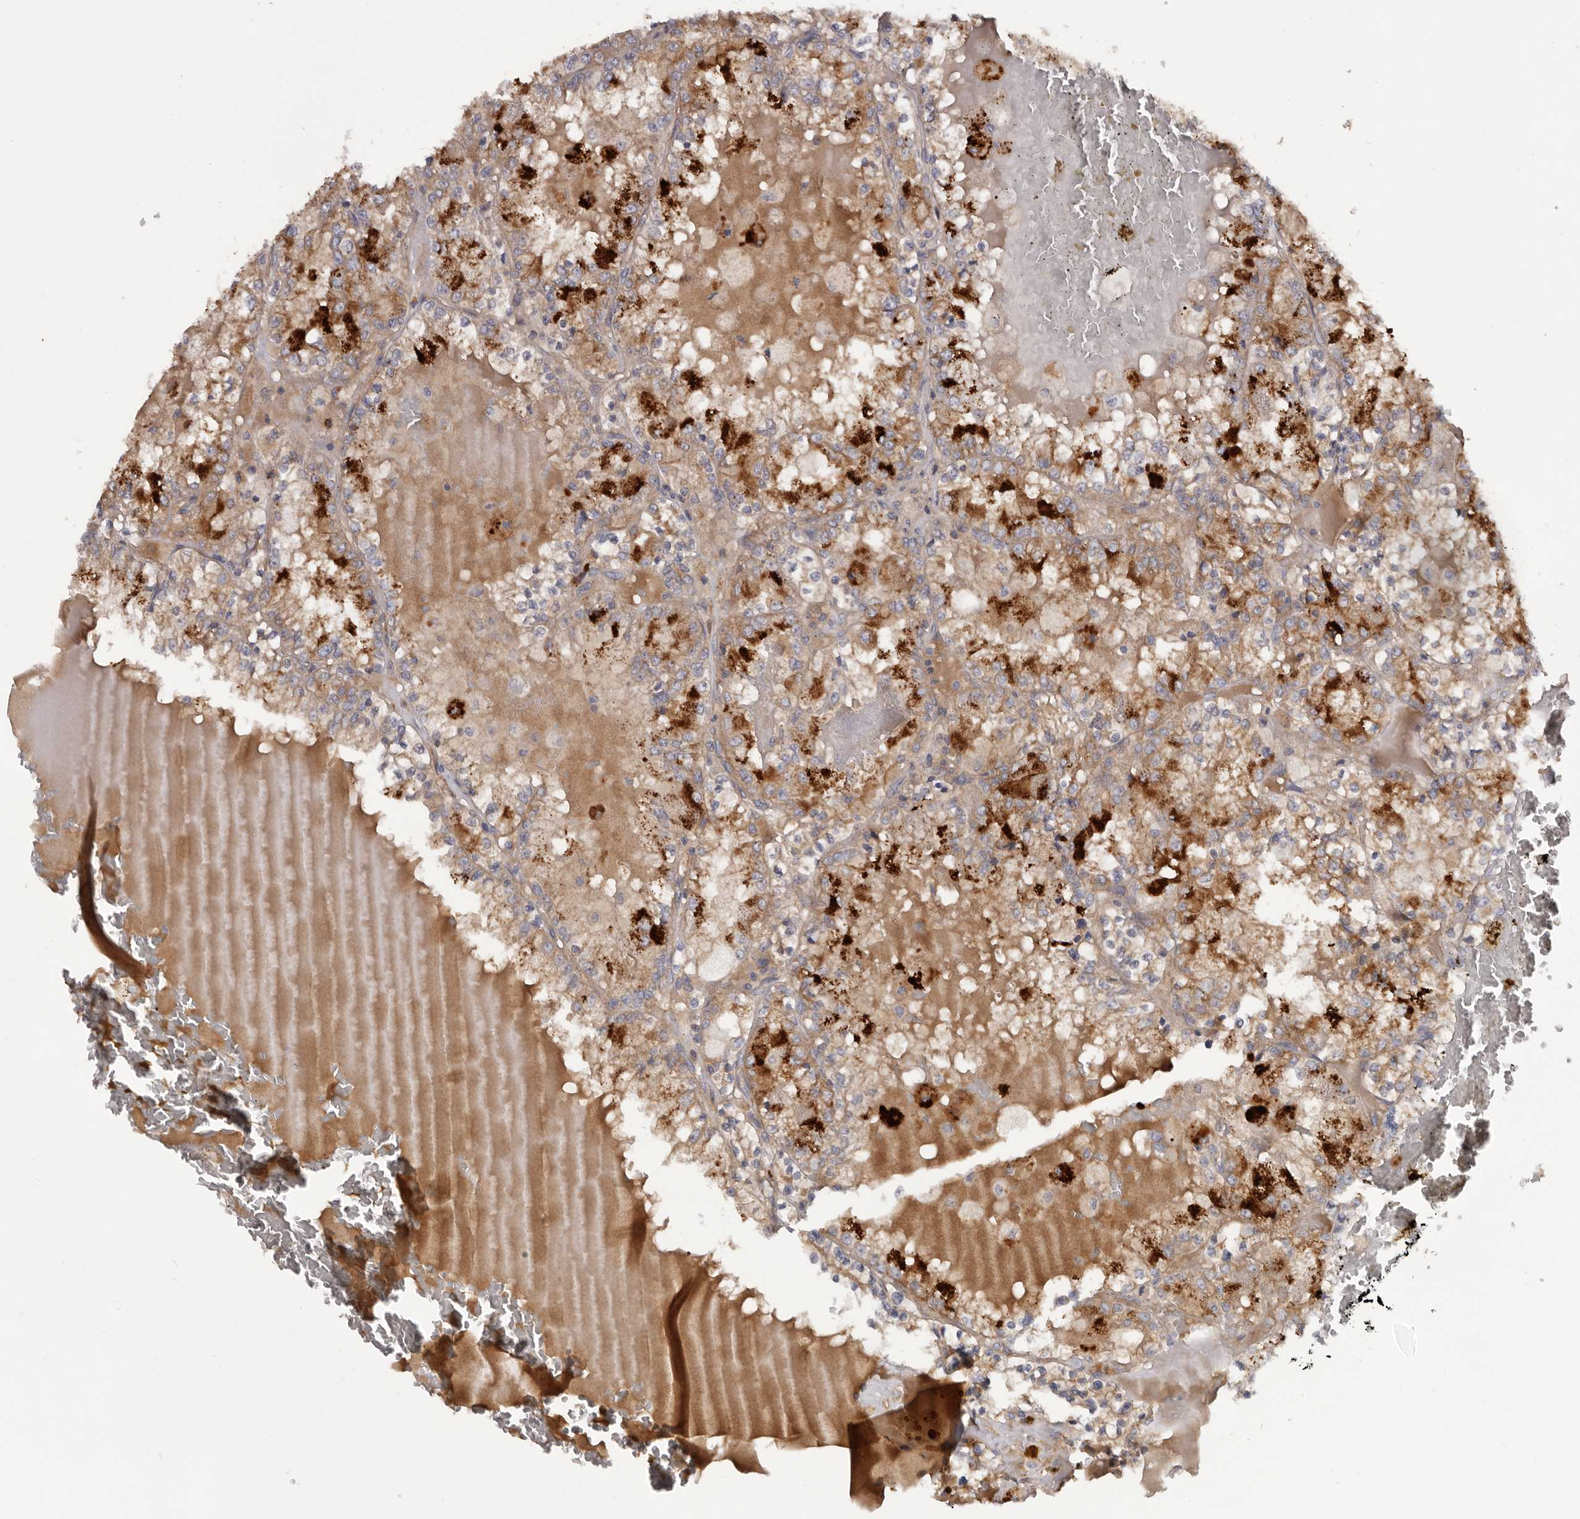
{"staining": {"intensity": "strong", "quantity": "<25%", "location": "cytoplasmic/membranous"}, "tissue": "renal cancer", "cell_type": "Tumor cells", "image_type": "cancer", "snomed": [{"axis": "morphology", "description": "Adenocarcinoma, NOS"}, {"axis": "topography", "description": "Kidney"}], "caption": "Strong cytoplasmic/membranous protein expression is seen in about <25% of tumor cells in renal cancer (adenocarcinoma).", "gene": "INKA2", "patient": {"sex": "female", "age": 56}}